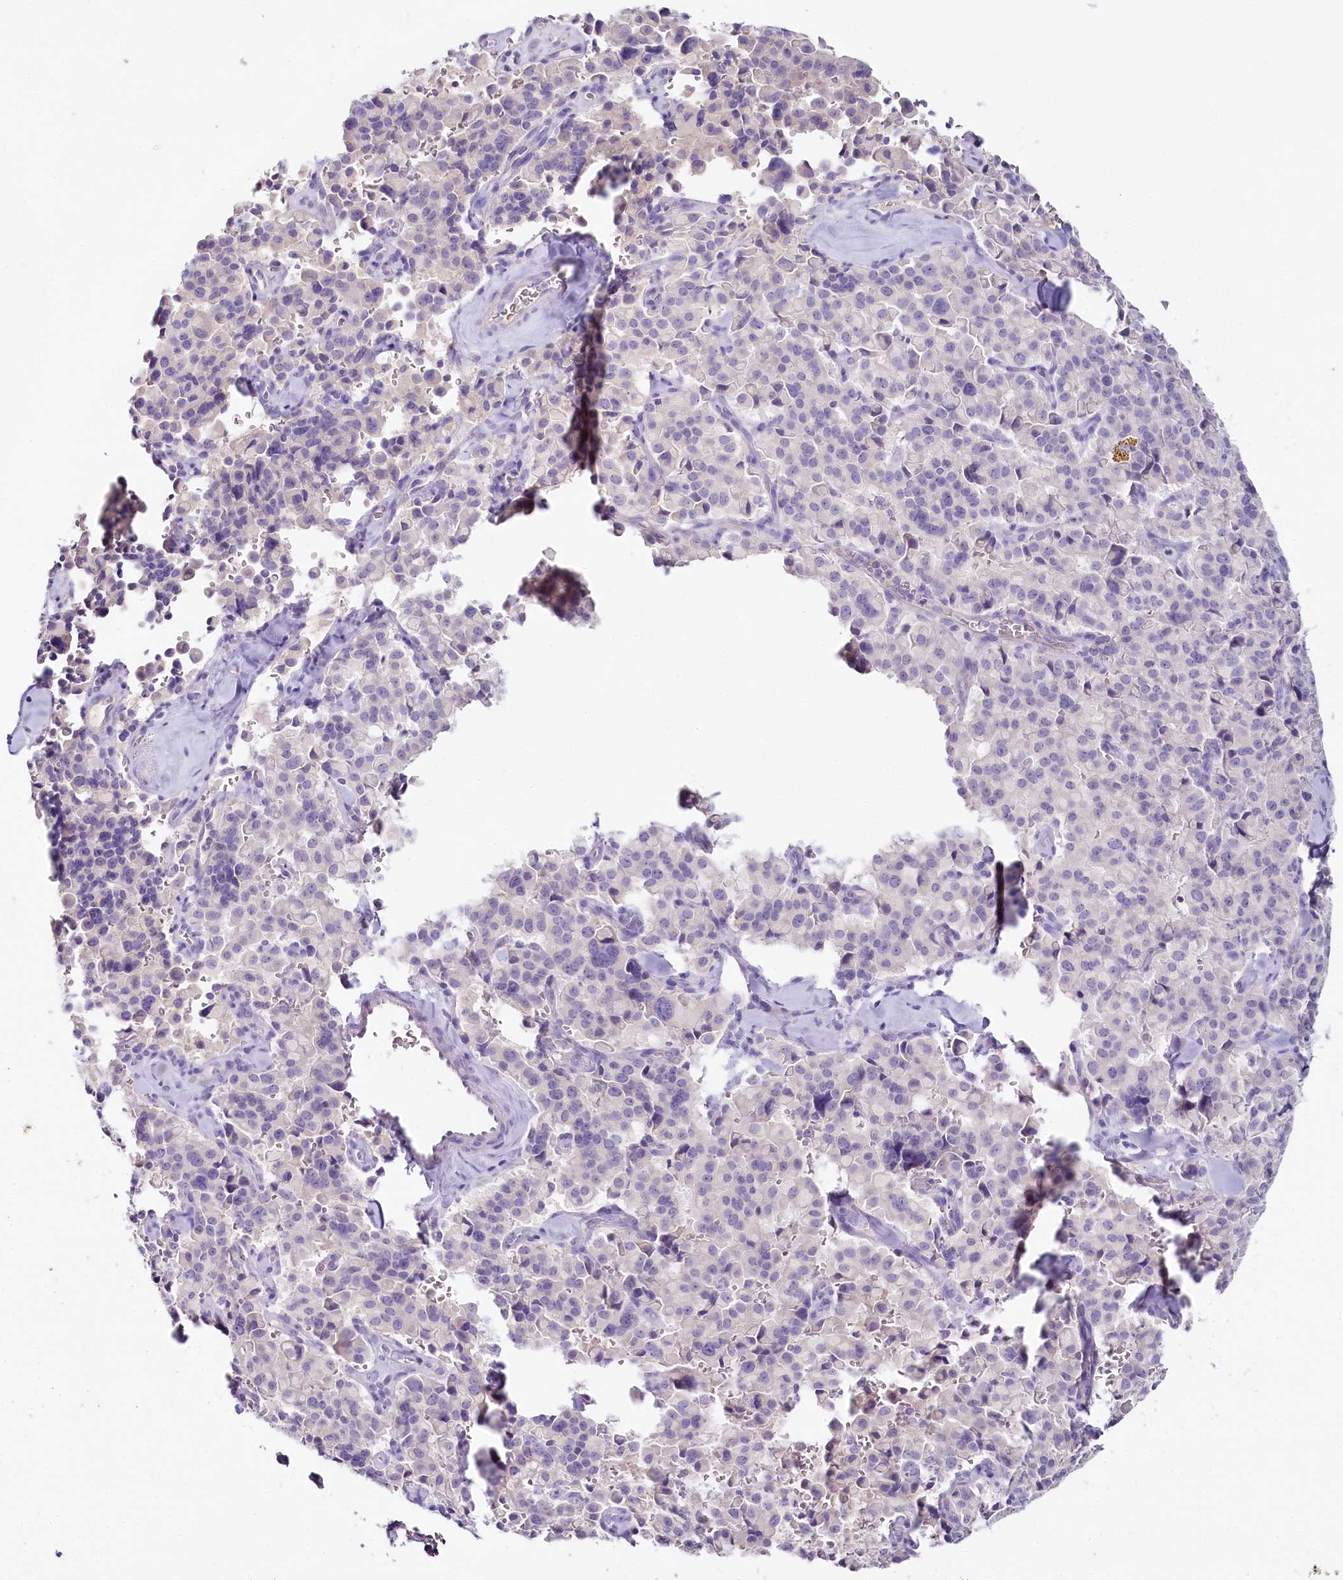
{"staining": {"intensity": "negative", "quantity": "none", "location": "none"}, "tissue": "pancreatic cancer", "cell_type": "Tumor cells", "image_type": "cancer", "snomed": [{"axis": "morphology", "description": "Adenocarcinoma, NOS"}, {"axis": "topography", "description": "Pancreas"}], "caption": "This is a image of IHC staining of pancreatic cancer, which shows no expression in tumor cells.", "gene": "HPD", "patient": {"sex": "male", "age": 65}}